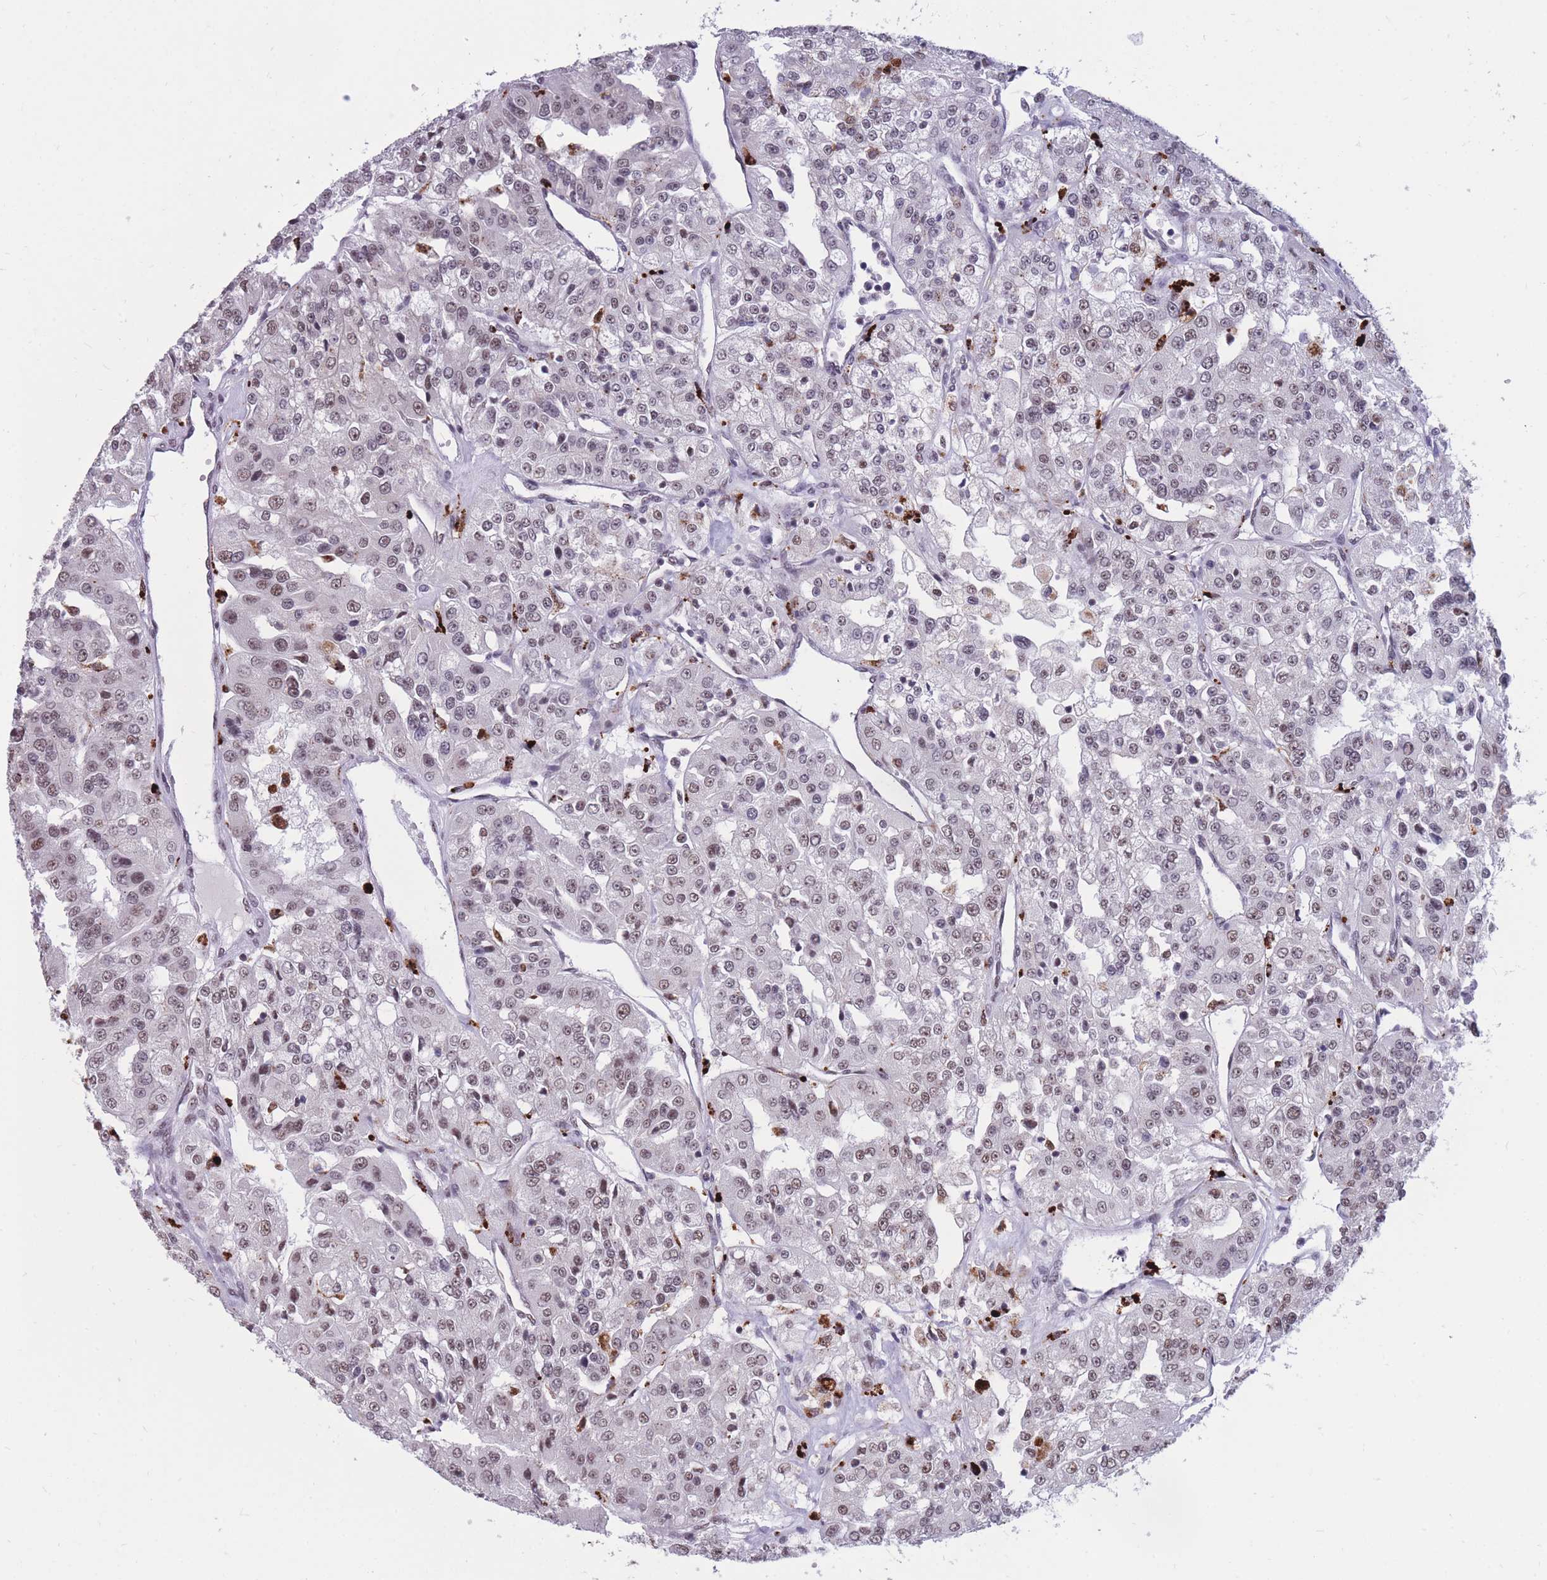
{"staining": {"intensity": "weak", "quantity": ">75%", "location": "nuclear"}, "tissue": "renal cancer", "cell_type": "Tumor cells", "image_type": "cancer", "snomed": [{"axis": "morphology", "description": "Adenocarcinoma, NOS"}, {"axis": "topography", "description": "Kidney"}], "caption": "About >75% of tumor cells in human renal cancer reveal weak nuclear protein staining as visualized by brown immunohistochemical staining.", "gene": "PRPF19", "patient": {"sex": "female", "age": 63}}